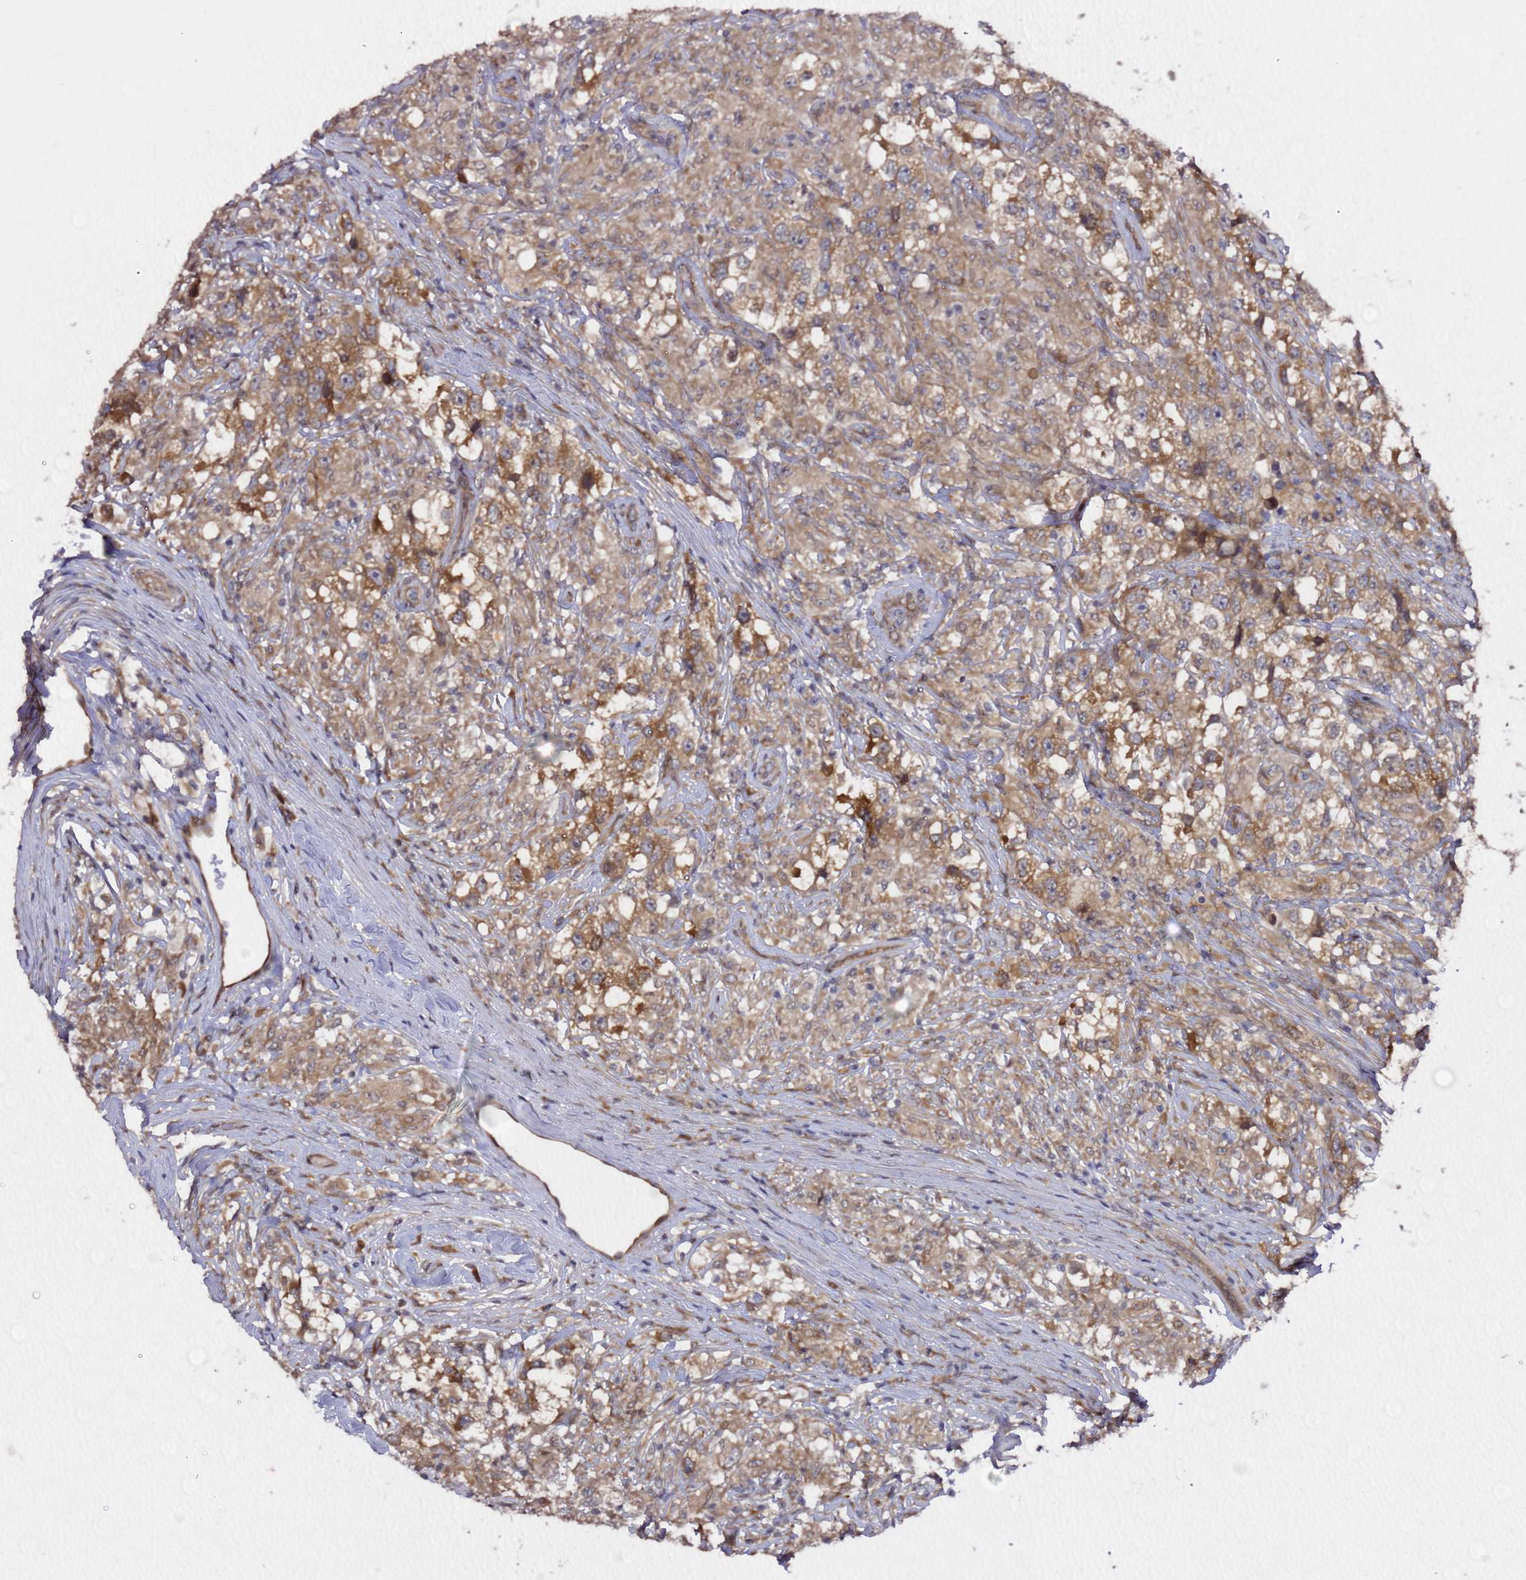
{"staining": {"intensity": "moderate", "quantity": ">75%", "location": "cytoplasmic/membranous"}, "tissue": "testis cancer", "cell_type": "Tumor cells", "image_type": "cancer", "snomed": [{"axis": "morphology", "description": "Seminoma, NOS"}, {"axis": "topography", "description": "Testis"}], "caption": "The immunohistochemical stain shows moderate cytoplasmic/membranous staining in tumor cells of testis cancer tissue. Using DAB (3,3'-diaminobenzidine) (brown) and hematoxylin (blue) stains, captured at high magnification using brightfield microscopy.", "gene": "PRKAB2", "patient": {"sex": "male", "age": 46}}